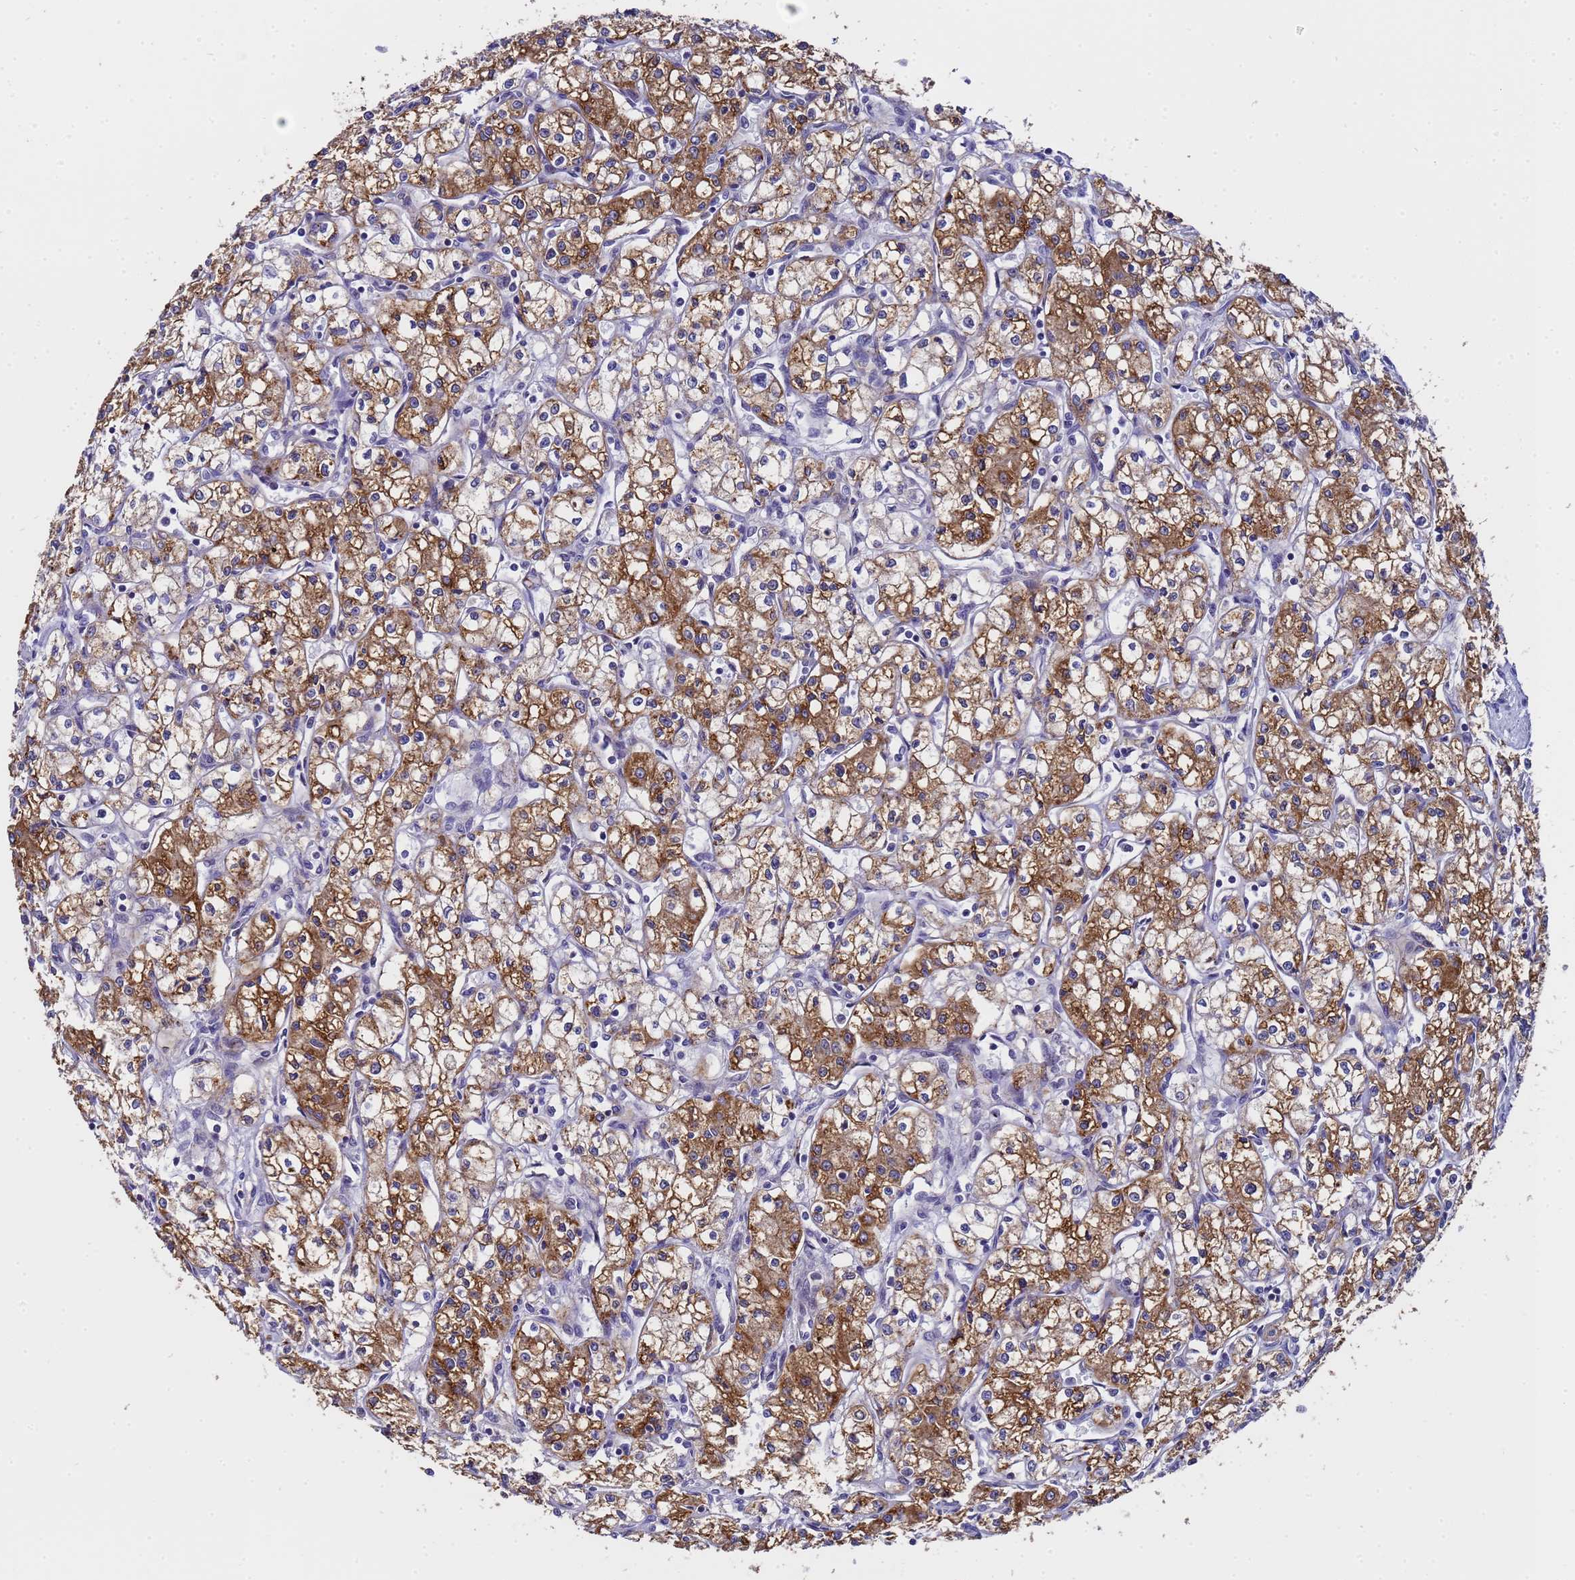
{"staining": {"intensity": "moderate", "quantity": ">75%", "location": "cytoplasmic/membranous"}, "tissue": "renal cancer", "cell_type": "Tumor cells", "image_type": "cancer", "snomed": [{"axis": "morphology", "description": "Adenocarcinoma, NOS"}, {"axis": "topography", "description": "Kidney"}], "caption": "Renal cancer (adenocarcinoma) stained with a protein marker shows moderate staining in tumor cells.", "gene": "ANAPC13", "patient": {"sex": "male", "age": 59}}